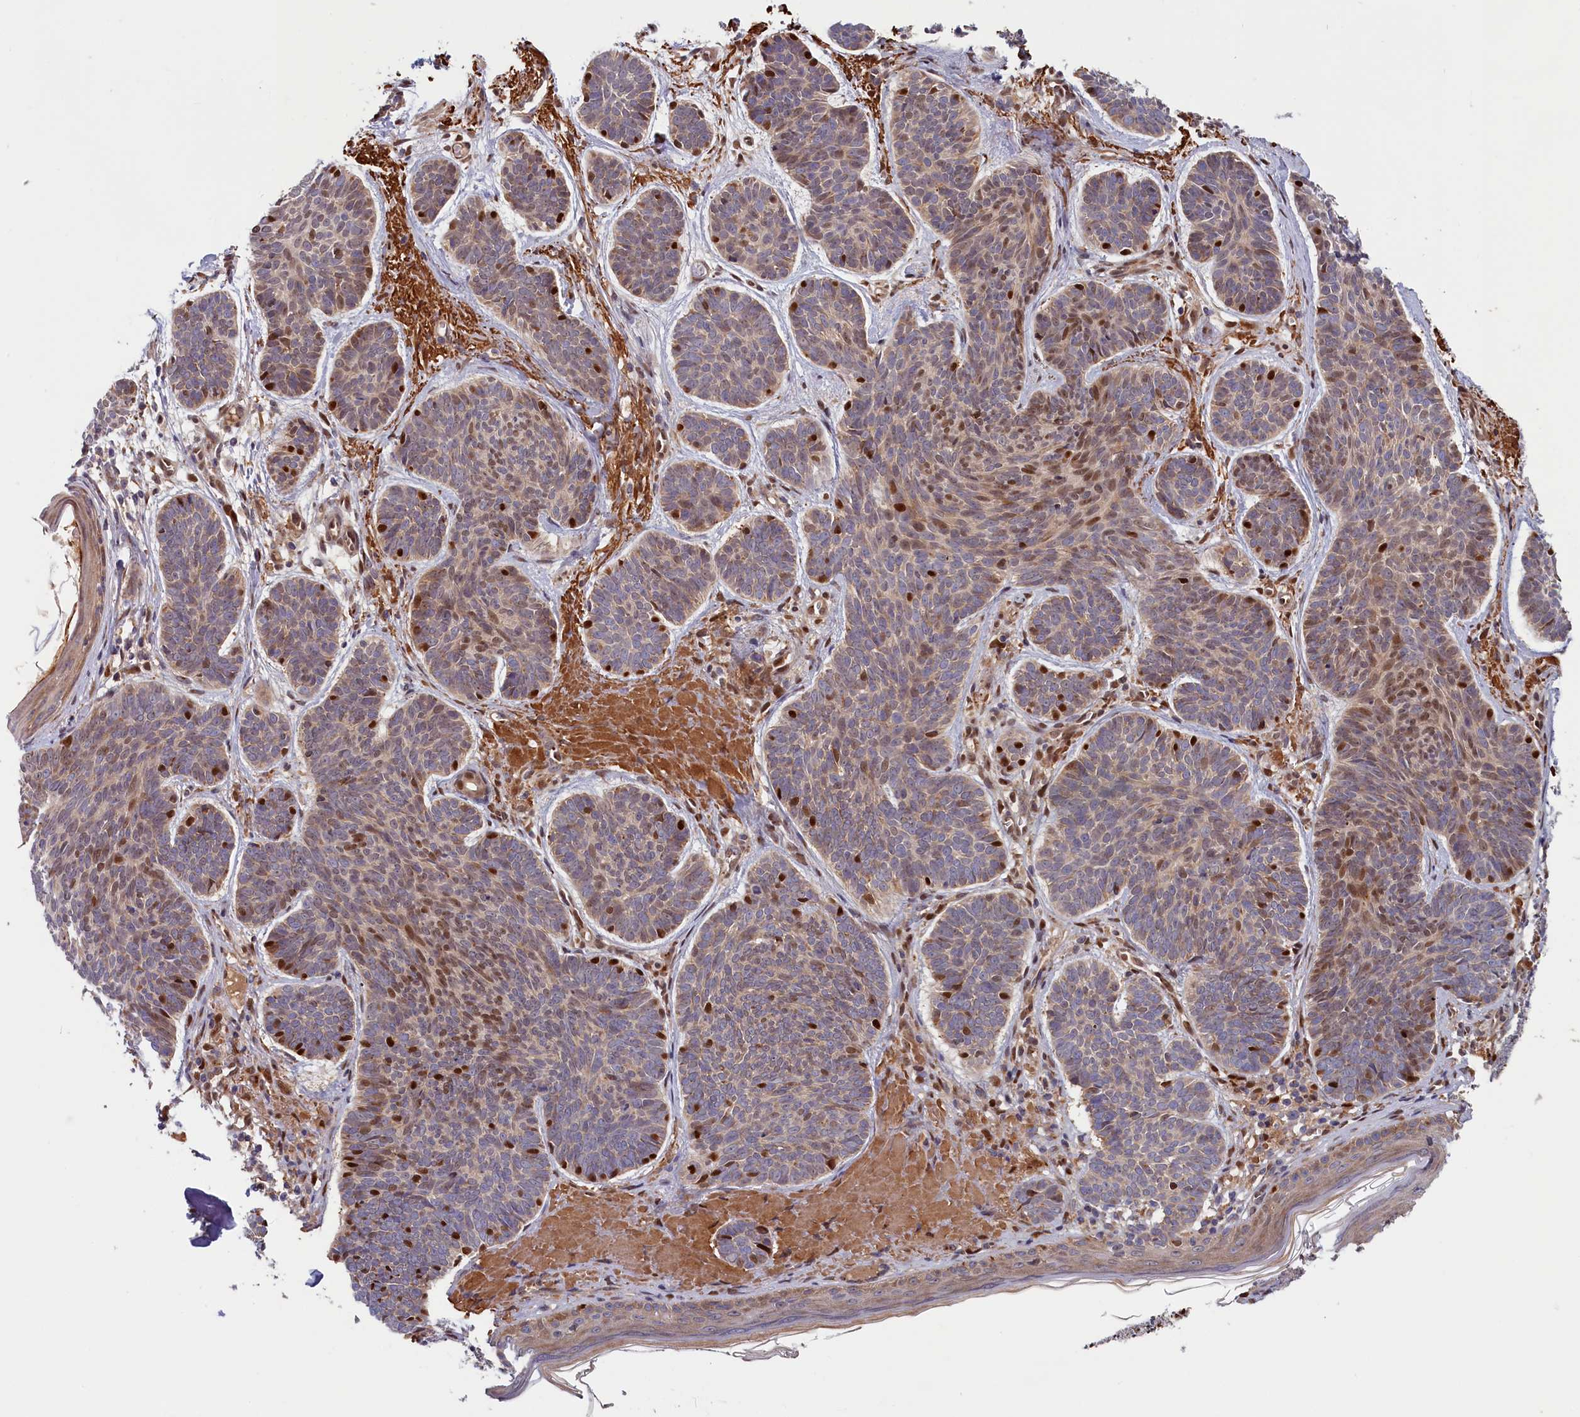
{"staining": {"intensity": "moderate", "quantity": "25%-75%", "location": "nuclear"}, "tissue": "skin cancer", "cell_type": "Tumor cells", "image_type": "cancer", "snomed": [{"axis": "morphology", "description": "Basal cell carcinoma"}, {"axis": "topography", "description": "Skin"}], "caption": "Immunohistochemistry (DAB (3,3'-diaminobenzidine)) staining of human skin cancer shows moderate nuclear protein expression in about 25%-75% of tumor cells.", "gene": "CHST12", "patient": {"sex": "female", "age": 74}}